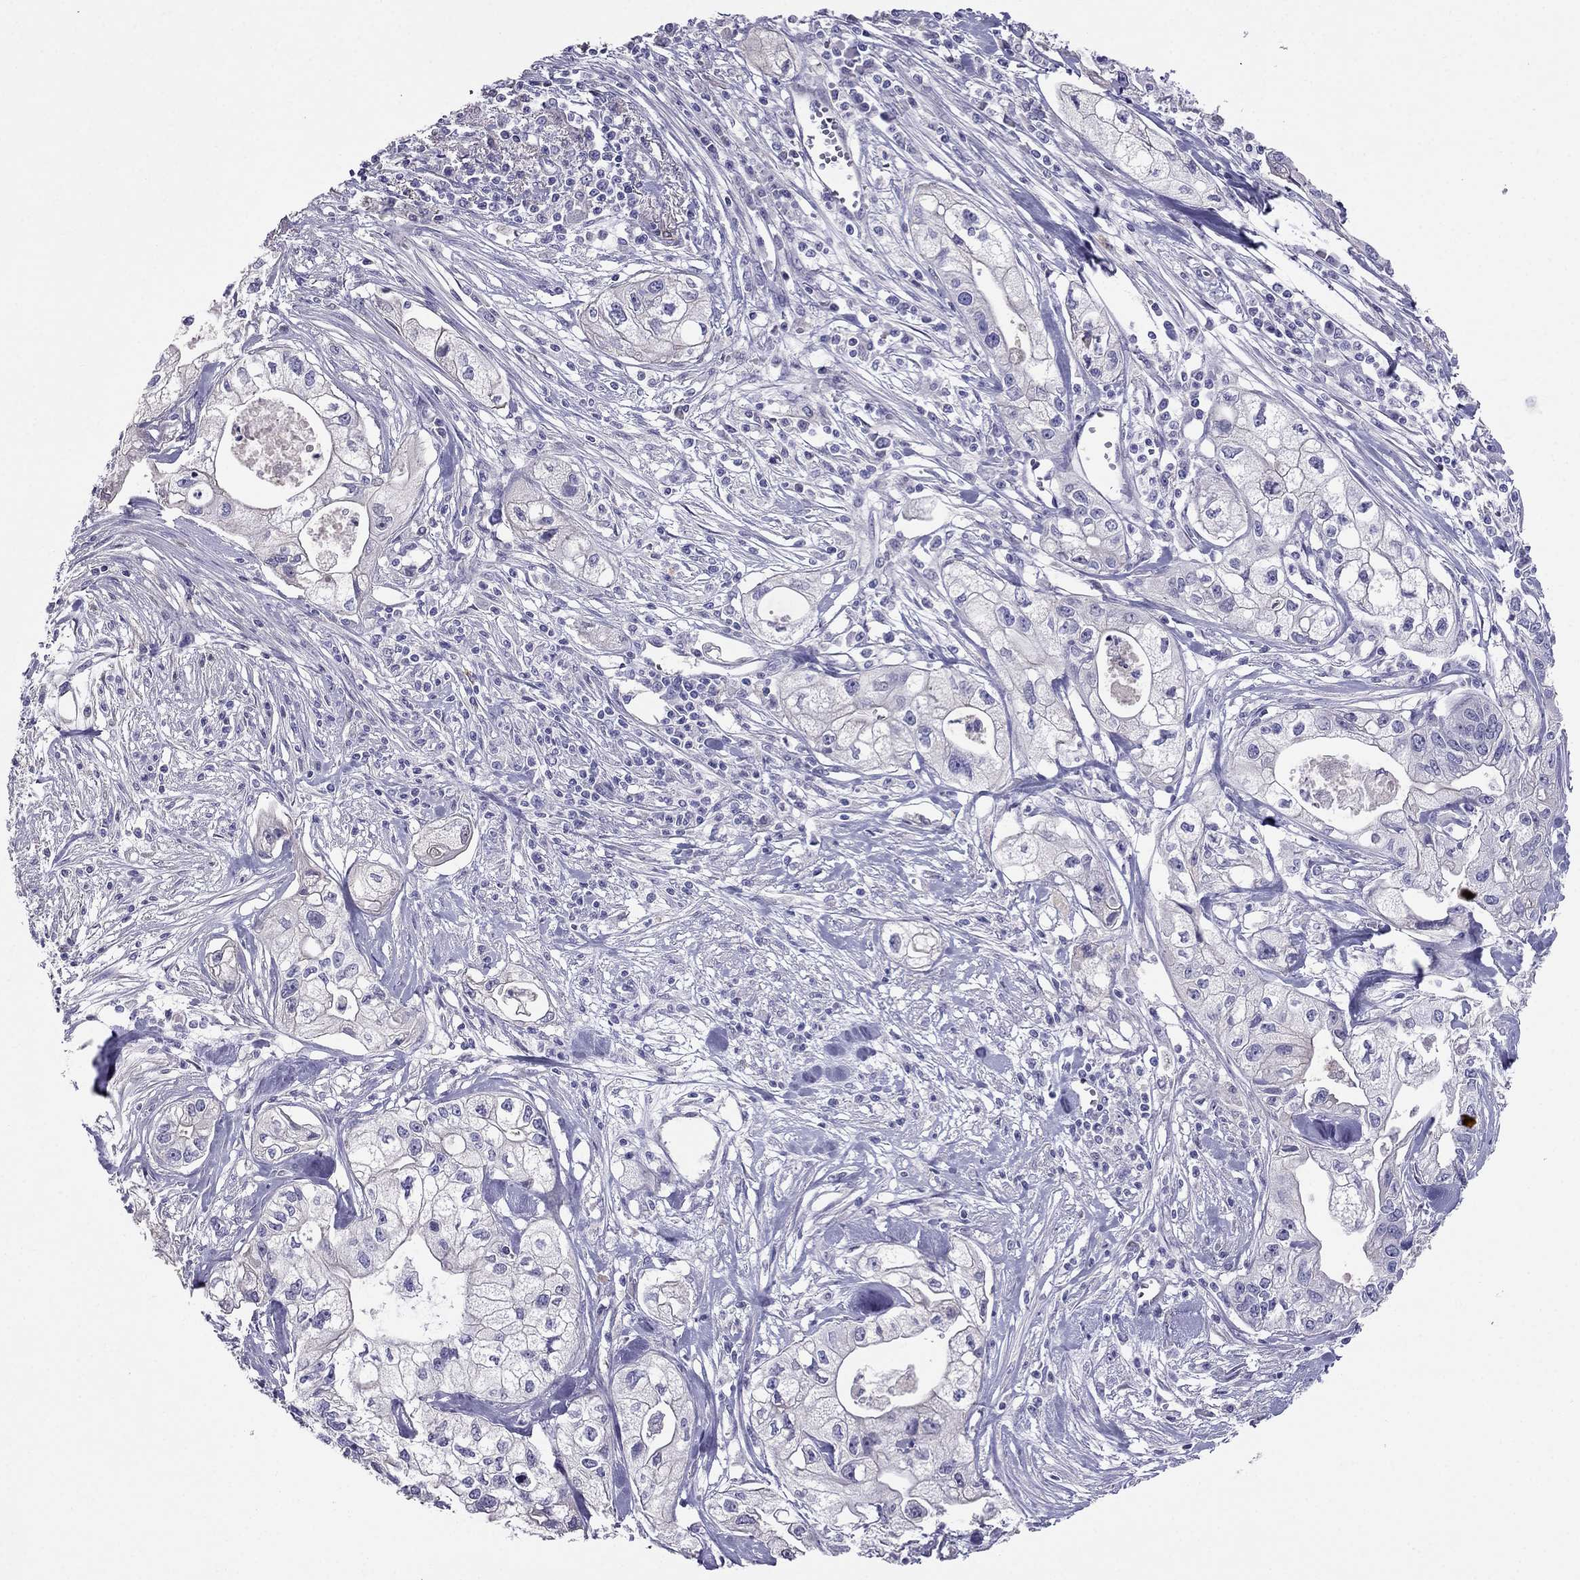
{"staining": {"intensity": "negative", "quantity": "none", "location": "none"}, "tissue": "pancreatic cancer", "cell_type": "Tumor cells", "image_type": "cancer", "snomed": [{"axis": "morphology", "description": "Adenocarcinoma, NOS"}, {"axis": "topography", "description": "Pancreas"}], "caption": "An immunohistochemistry (IHC) photomicrograph of adenocarcinoma (pancreatic) is shown. There is no staining in tumor cells of adenocarcinoma (pancreatic).", "gene": "TBC1D21", "patient": {"sex": "male", "age": 70}}